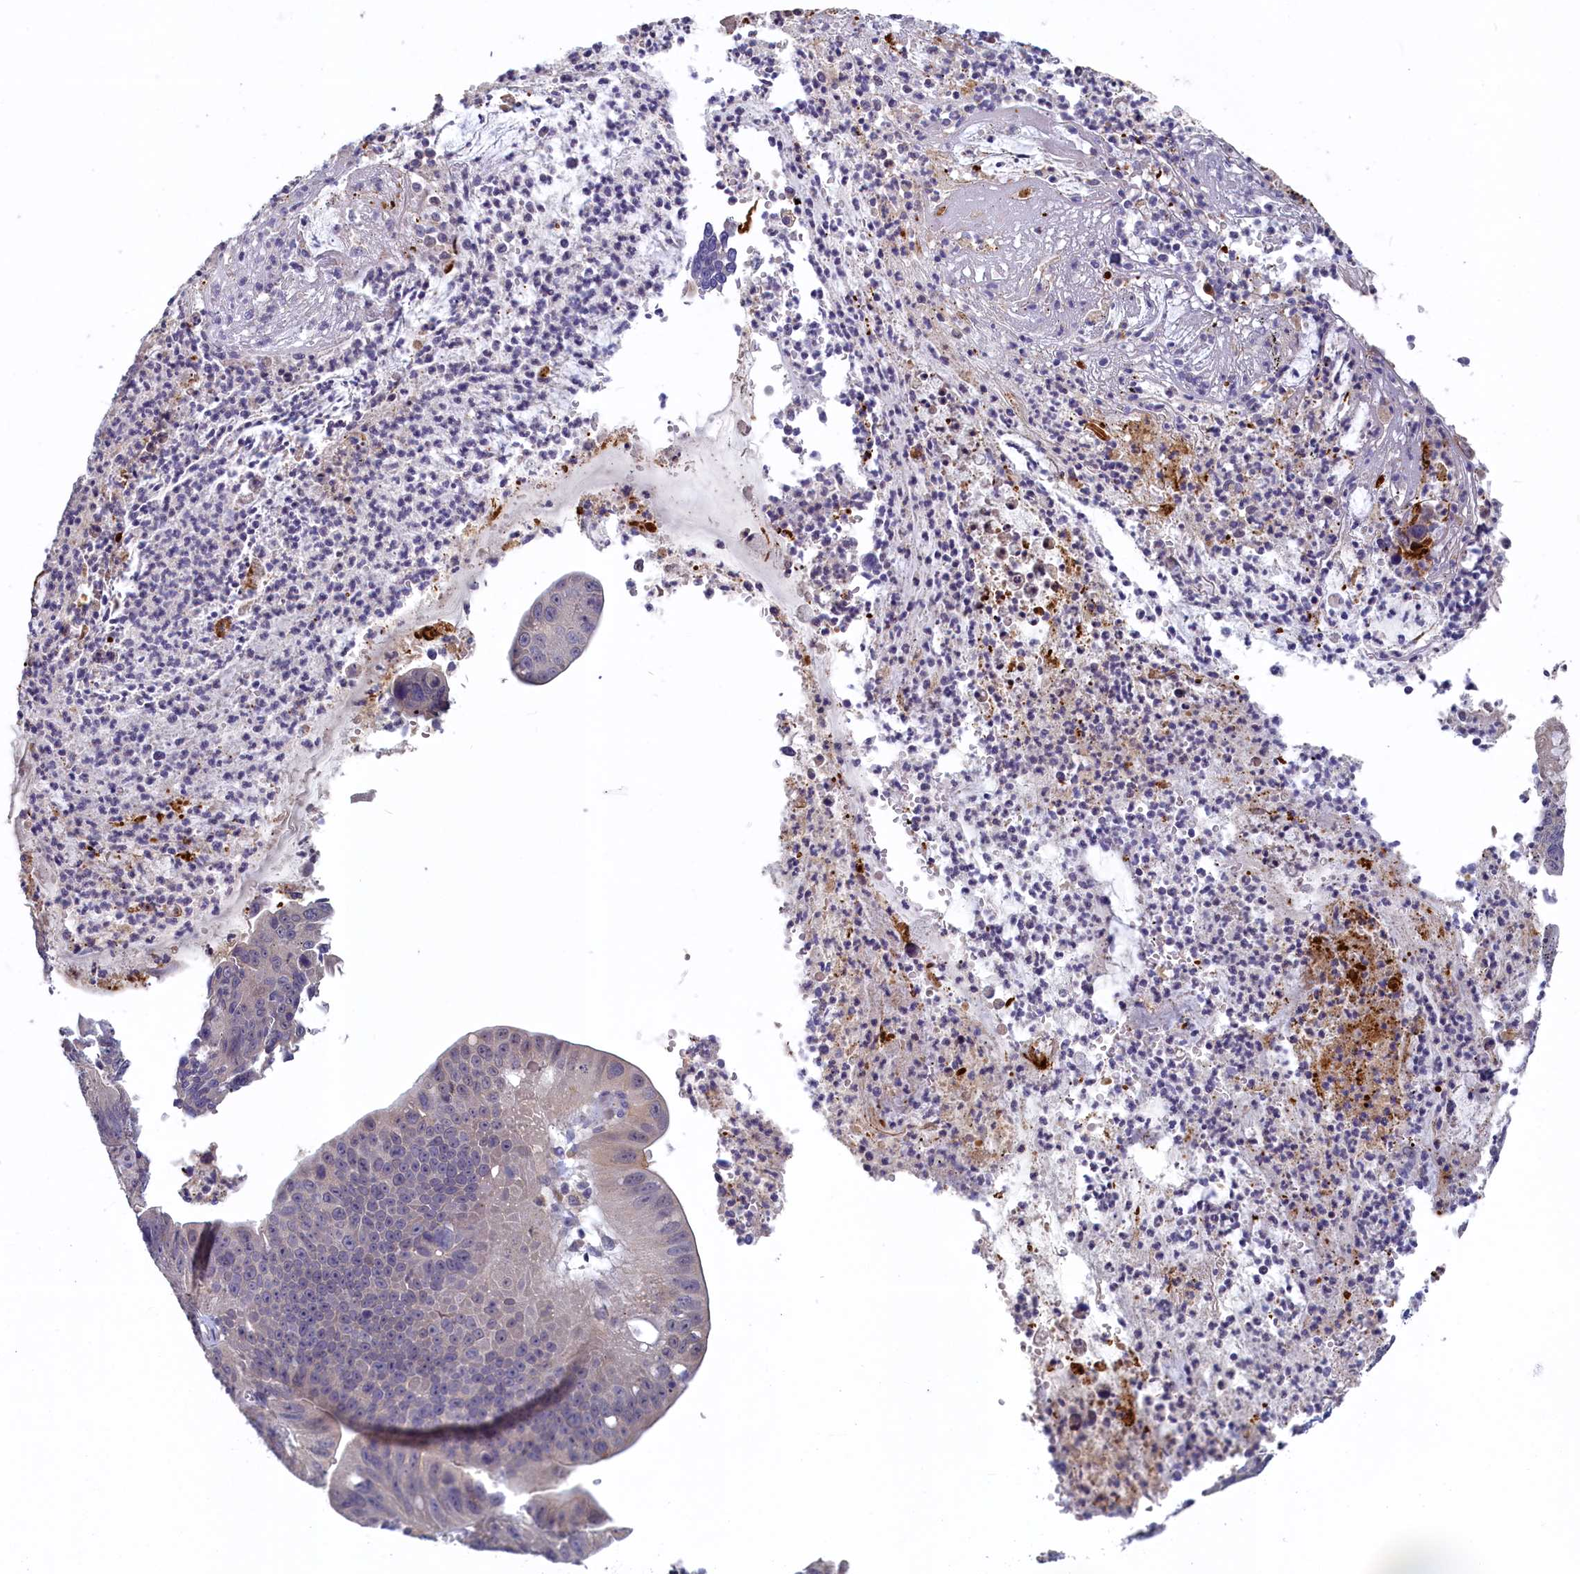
{"staining": {"intensity": "weak", "quantity": "<25%", "location": "nuclear"}, "tissue": "stomach cancer", "cell_type": "Tumor cells", "image_type": "cancer", "snomed": [{"axis": "morphology", "description": "Adenocarcinoma, NOS"}, {"axis": "topography", "description": "Stomach"}], "caption": "Immunohistochemical staining of human stomach cancer (adenocarcinoma) shows no significant positivity in tumor cells.", "gene": "UCHL3", "patient": {"sex": "male", "age": 59}}